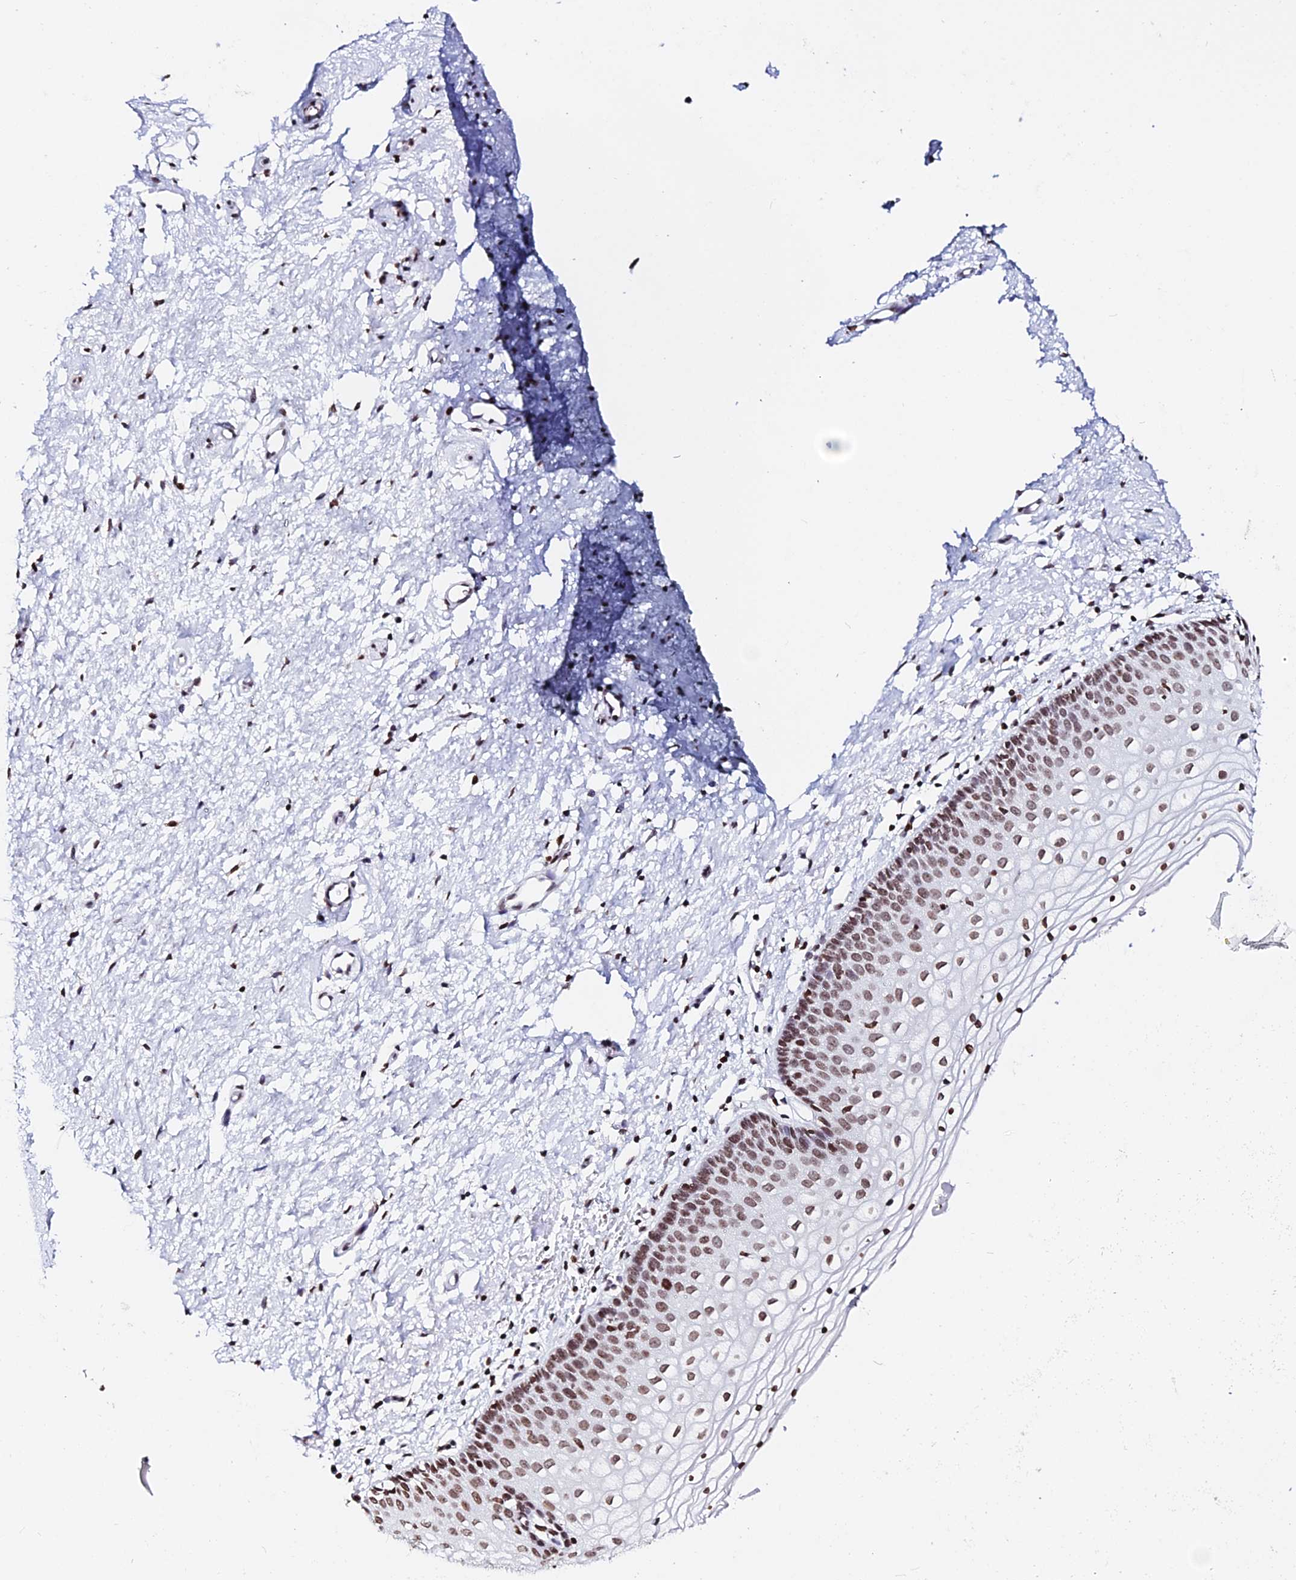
{"staining": {"intensity": "moderate", "quantity": ">75%", "location": "nuclear"}, "tissue": "vagina", "cell_type": "Squamous epithelial cells", "image_type": "normal", "snomed": [{"axis": "morphology", "description": "Normal tissue, NOS"}, {"axis": "topography", "description": "Vagina"}], "caption": "IHC of unremarkable human vagina displays medium levels of moderate nuclear expression in approximately >75% of squamous epithelial cells. The staining was performed using DAB (3,3'-diaminobenzidine), with brown indicating positive protein expression. Nuclei are stained blue with hematoxylin.", "gene": "ENSG00000282988", "patient": {"sex": "female", "age": 60}}